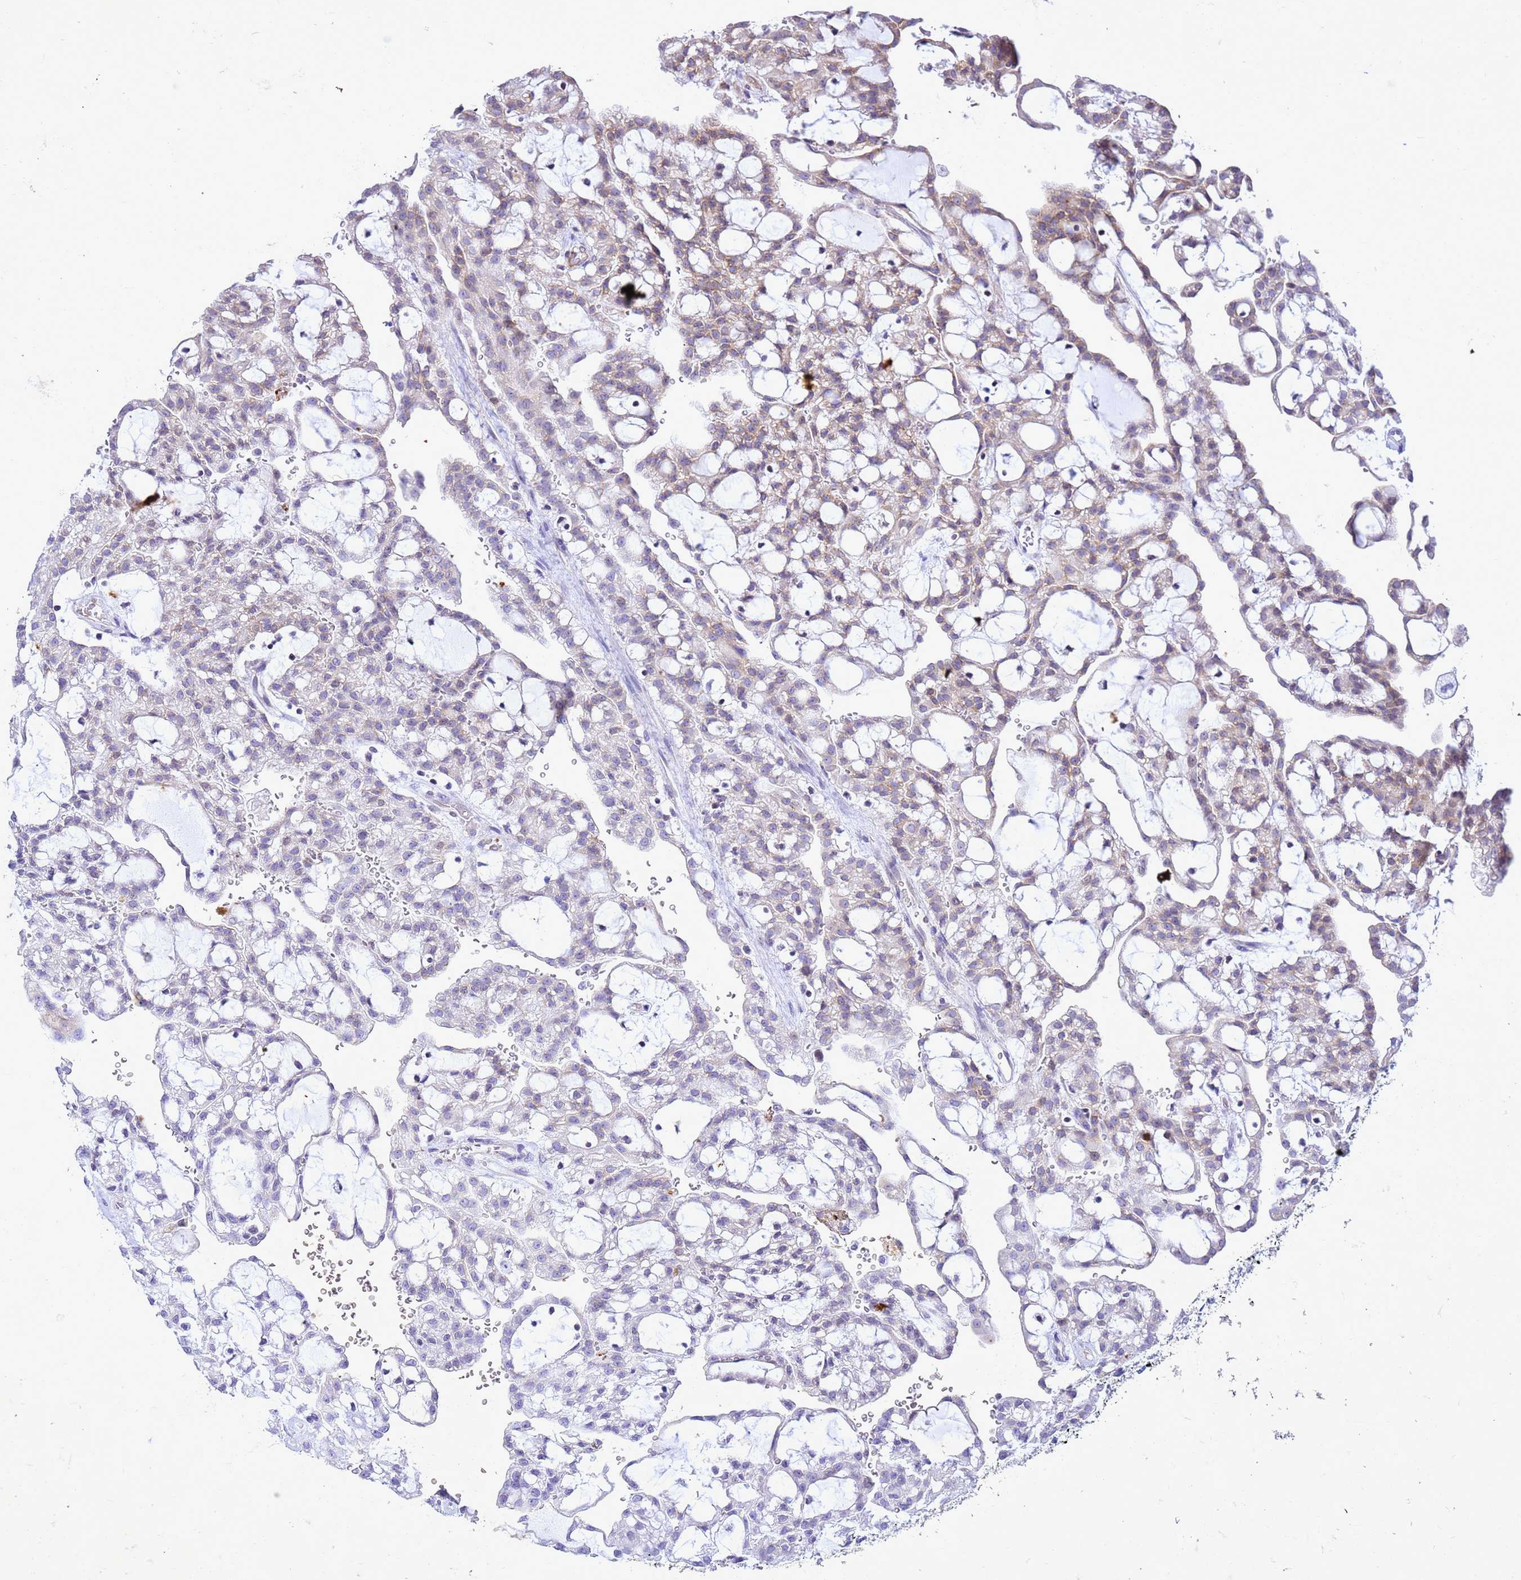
{"staining": {"intensity": "moderate", "quantity": "<25%", "location": "nuclear"}, "tissue": "renal cancer", "cell_type": "Tumor cells", "image_type": "cancer", "snomed": [{"axis": "morphology", "description": "Adenocarcinoma, NOS"}, {"axis": "topography", "description": "Kidney"}], "caption": "Adenocarcinoma (renal) stained for a protein exhibits moderate nuclear positivity in tumor cells.", "gene": "COPS9", "patient": {"sex": "male", "age": 63}}